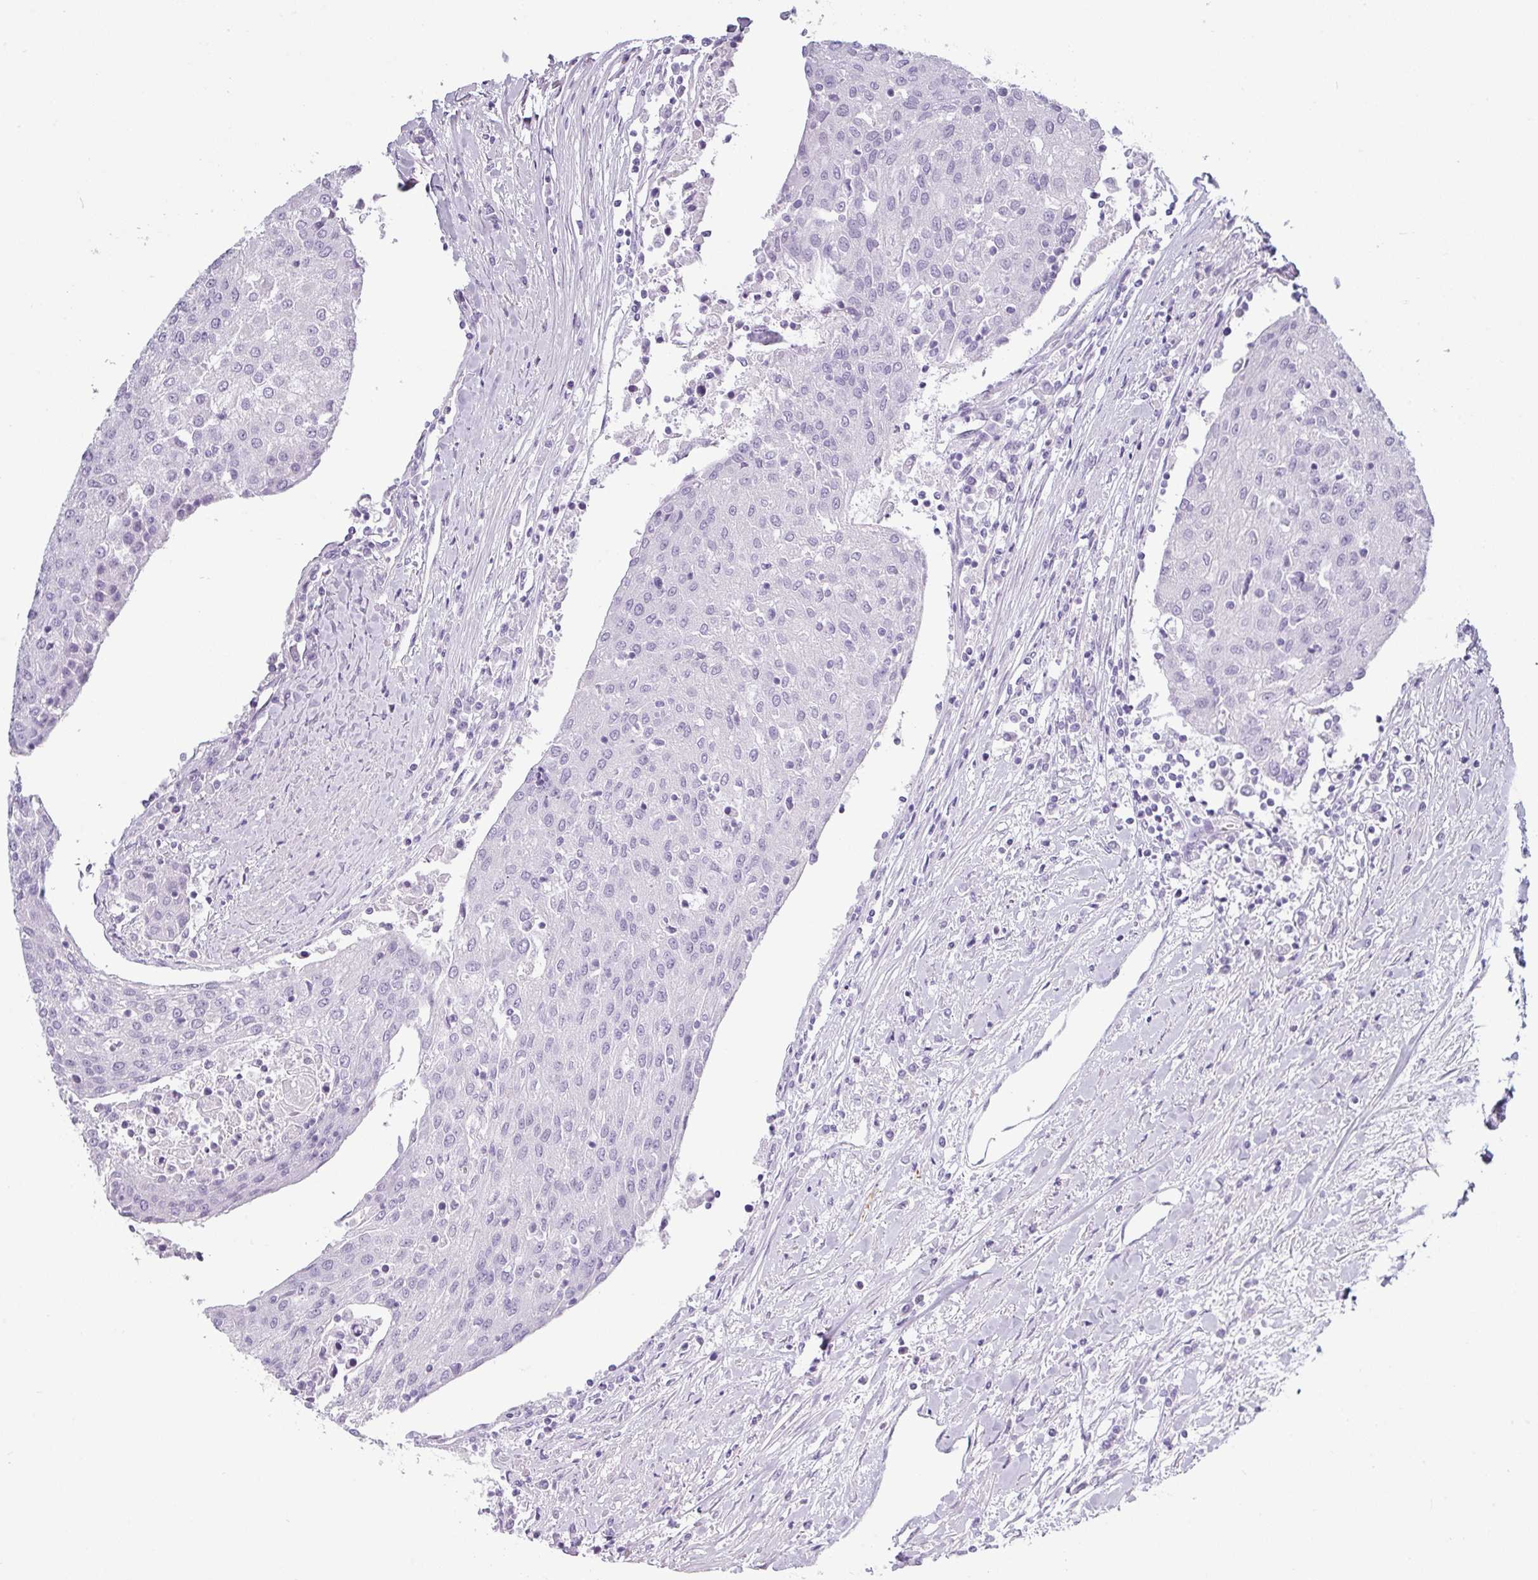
{"staining": {"intensity": "negative", "quantity": "none", "location": "none"}, "tissue": "urothelial cancer", "cell_type": "Tumor cells", "image_type": "cancer", "snomed": [{"axis": "morphology", "description": "Urothelial carcinoma, High grade"}, {"axis": "topography", "description": "Urinary bladder"}], "caption": "Immunohistochemistry micrograph of neoplastic tissue: urothelial cancer stained with DAB demonstrates no significant protein staining in tumor cells.", "gene": "CRYBB2", "patient": {"sex": "female", "age": 85}}